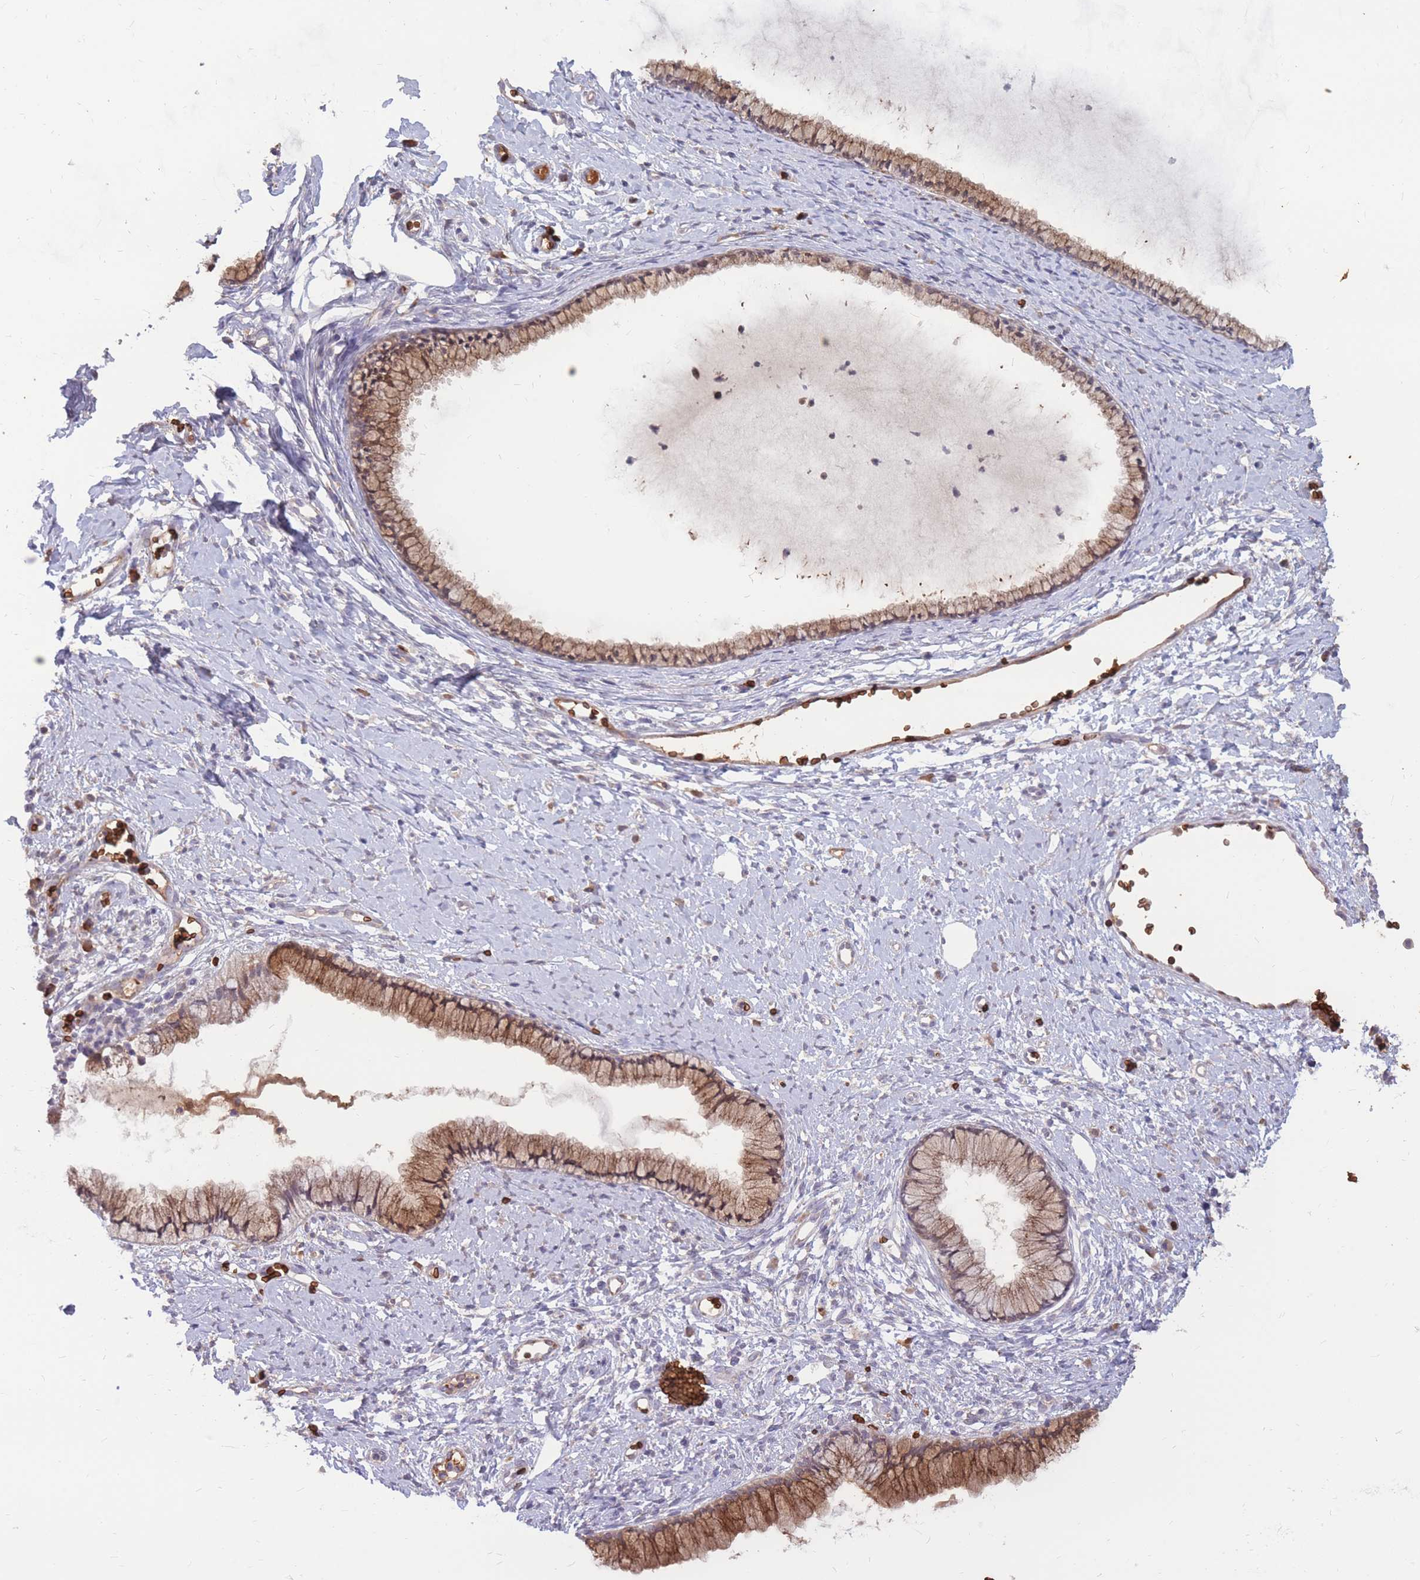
{"staining": {"intensity": "moderate", "quantity": ">75%", "location": "cytoplasmic/membranous"}, "tissue": "cervix", "cell_type": "Glandular cells", "image_type": "normal", "snomed": [{"axis": "morphology", "description": "Normal tissue, NOS"}, {"axis": "topography", "description": "Cervix"}], "caption": "Cervix stained with DAB IHC shows medium levels of moderate cytoplasmic/membranous staining in about >75% of glandular cells.", "gene": "ATP10D", "patient": {"sex": "female", "age": 40}}